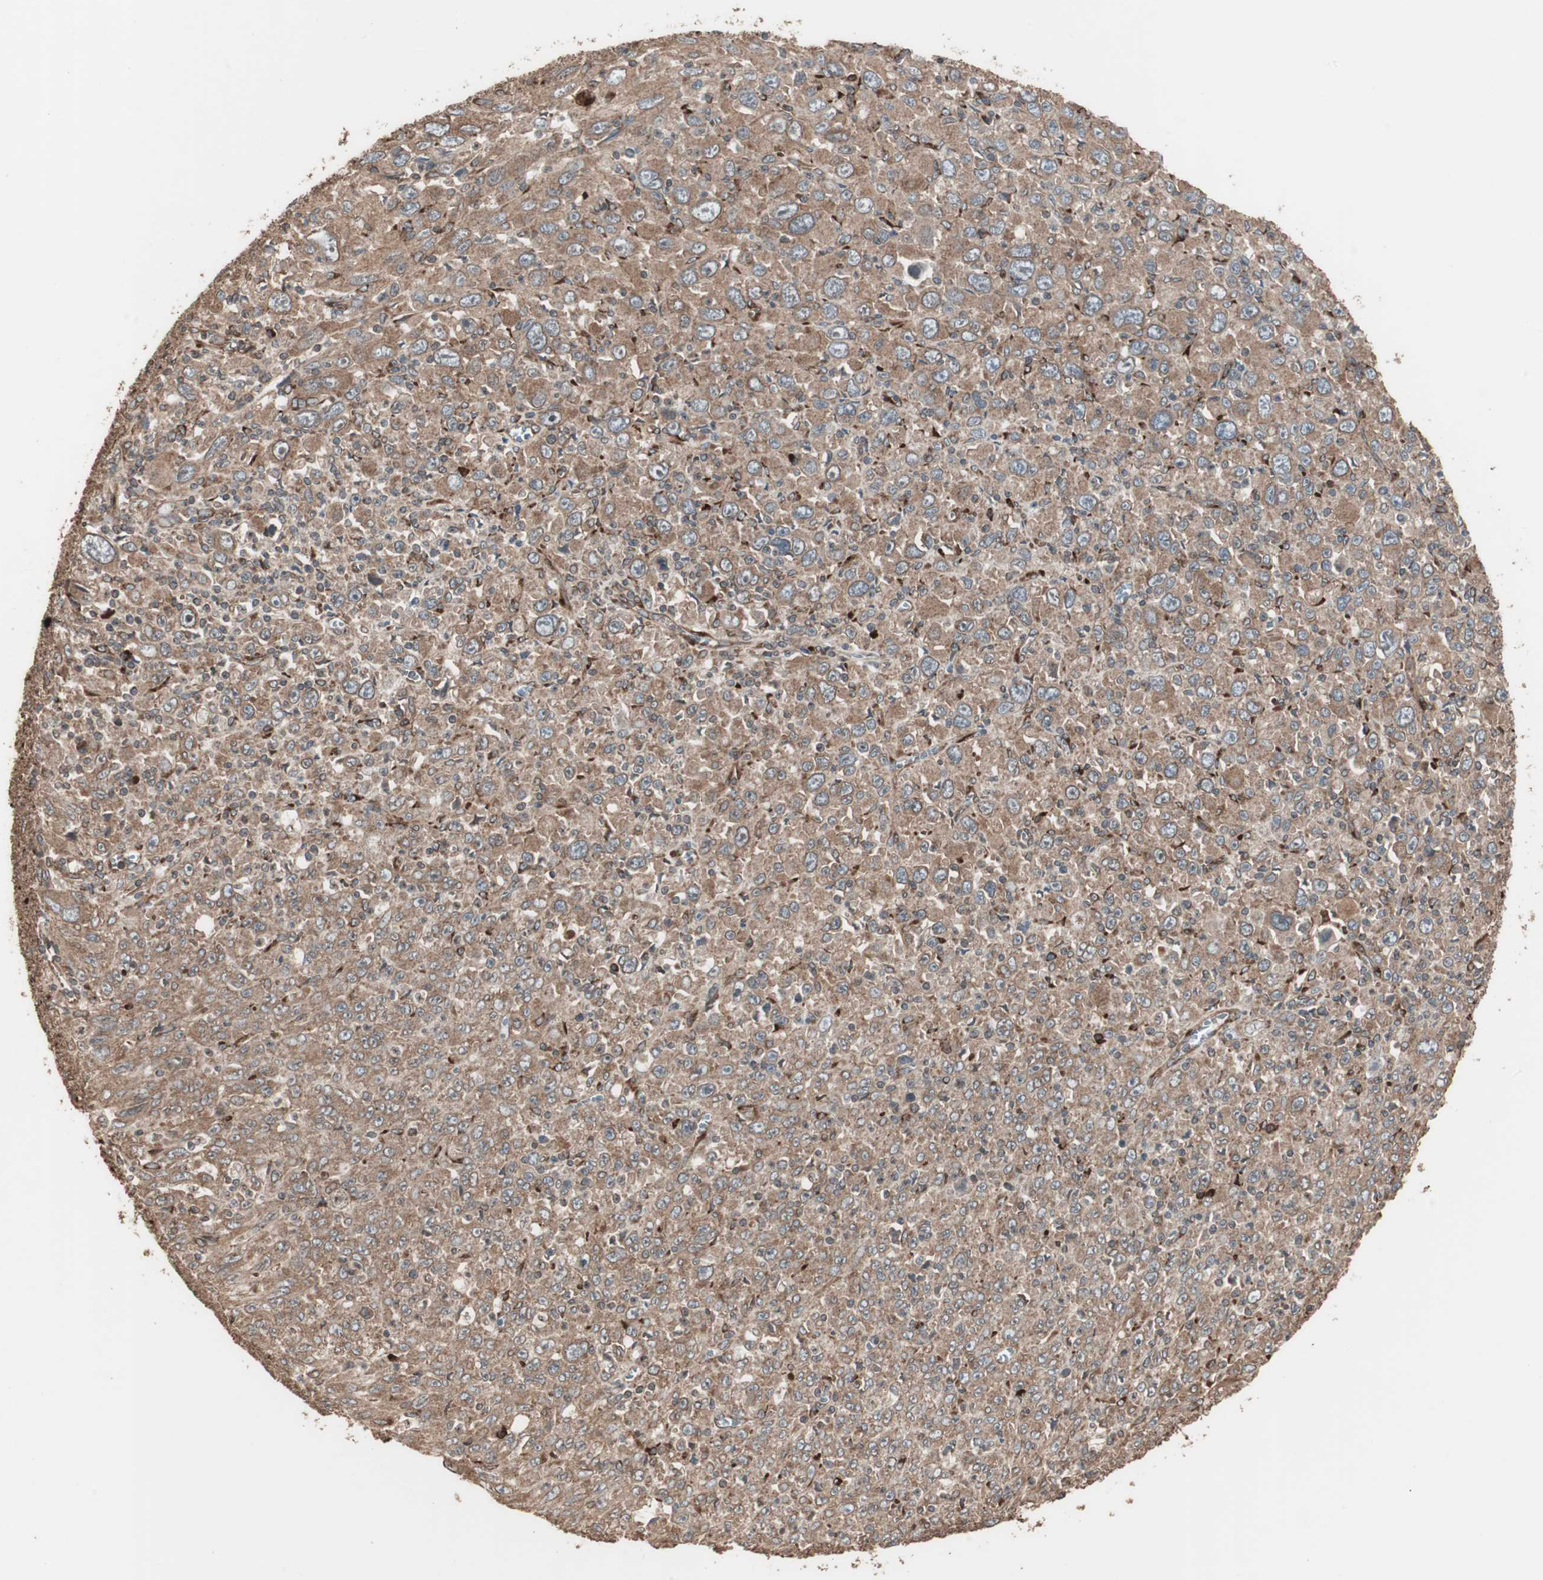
{"staining": {"intensity": "moderate", "quantity": ">75%", "location": "cytoplasmic/membranous"}, "tissue": "melanoma", "cell_type": "Tumor cells", "image_type": "cancer", "snomed": [{"axis": "morphology", "description": "Malignant melanoma, Metastatic site"}, {"axis": "topography", "description": "Skin"}], "caption": "Malignant melanoma (metastatic site) stained for a protein (brown) shows moderate cytoplasmic/membranous positive staining in approximately >75% of tumor cells.", "gene": "LZTS1", "patient": {"sex": "female", "age": 56}}